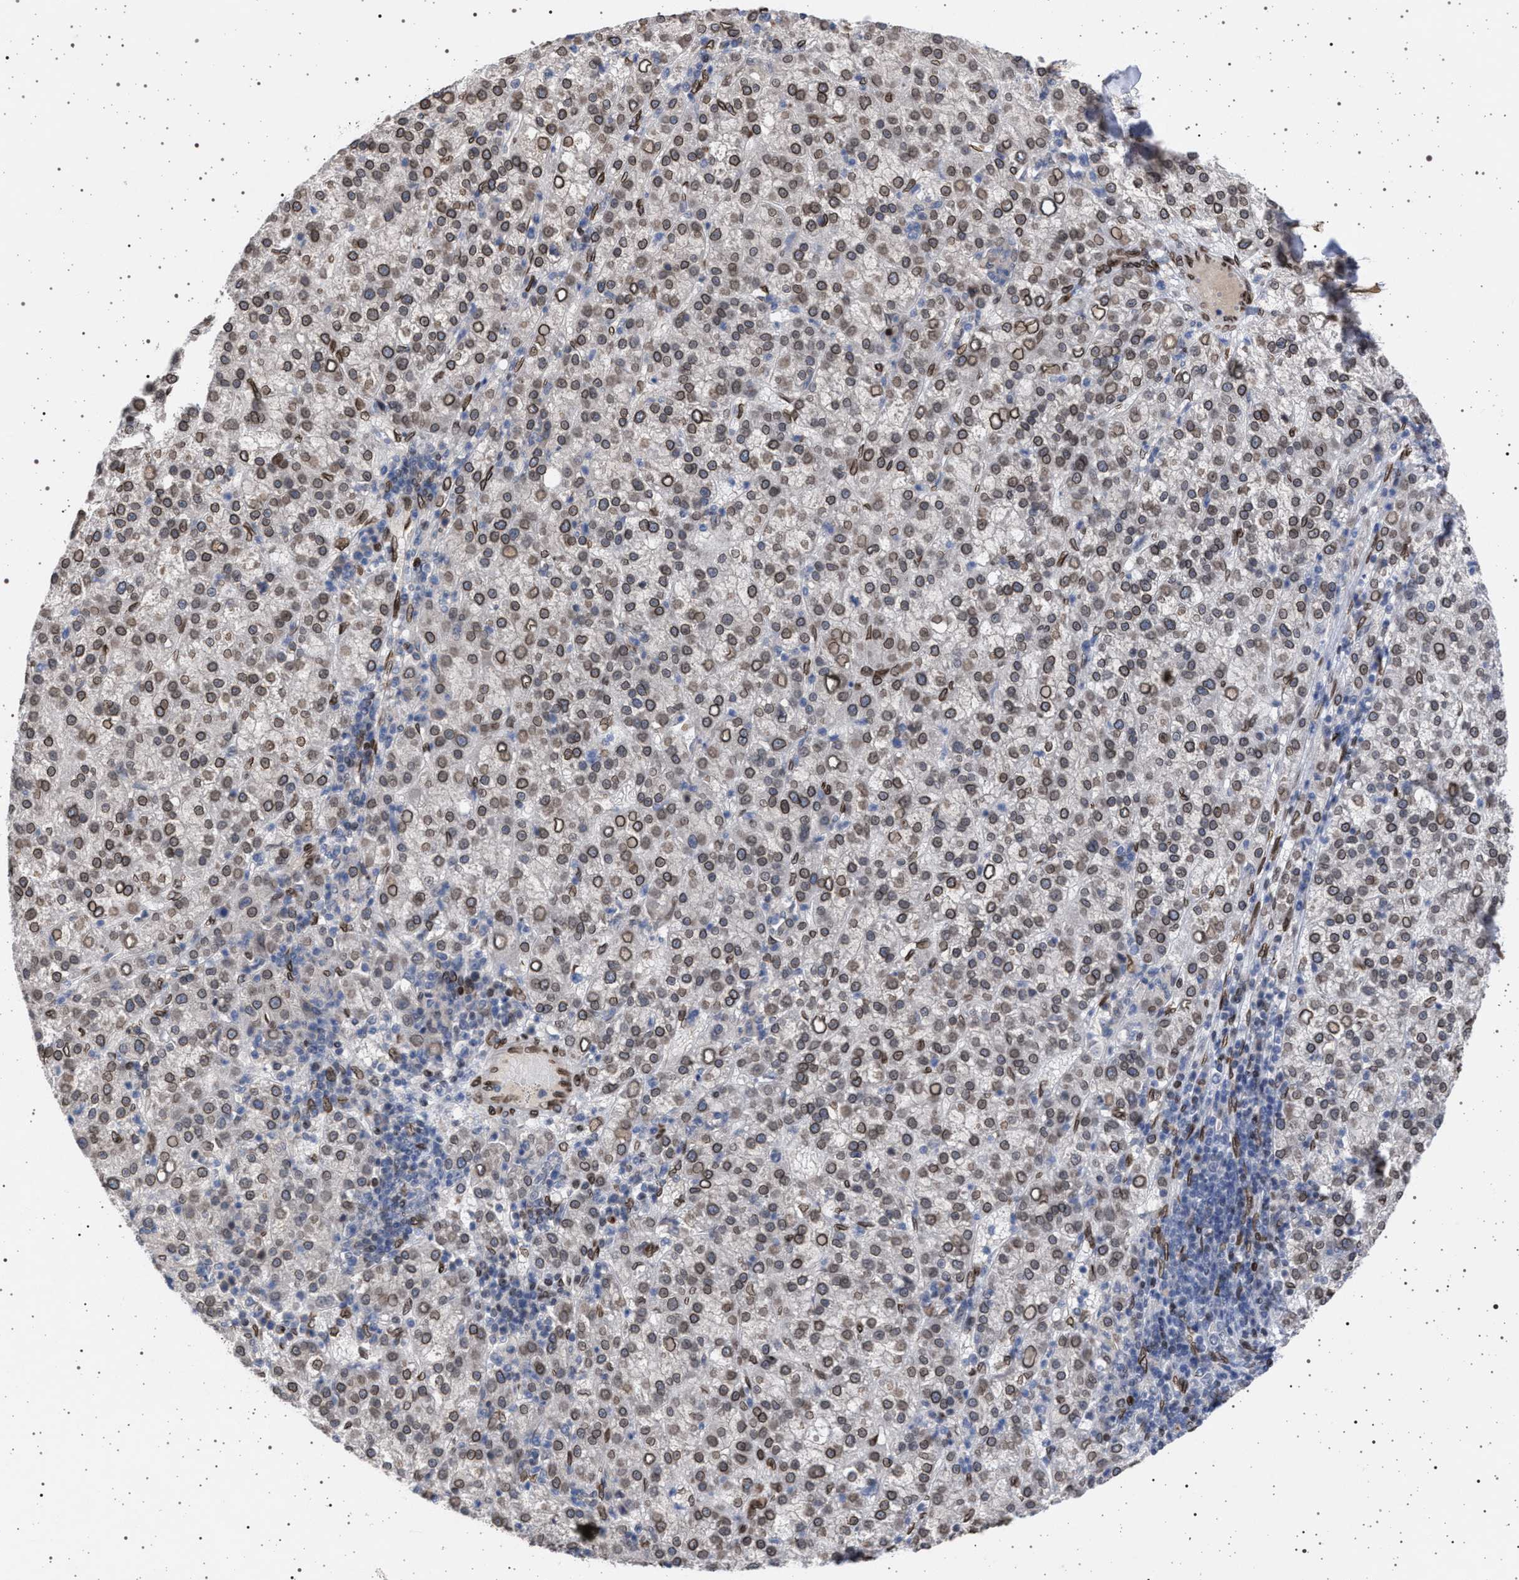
{"staining": {"intensity": "moderate", "quantity": ">75%", "location": "cytoplasmic/membranous,nuclear"}, "tissue": "liver cancer", "cell_type": "Tumor cells", "image_type": "cancer", "snomed": [{"axis": "morphology", "description": "Carcinoma, Hepatocellular, NOS"}, {"axis": "topography", "description": "Liver"}], "caption": "Protein analysis of liver cancer tissue demonstrates moderate cytoplasmic/membranous and nuclear expression in about >75% of tumor cells.", "gene": "ING2", "patient": {"sex": "female", "age": 58}}